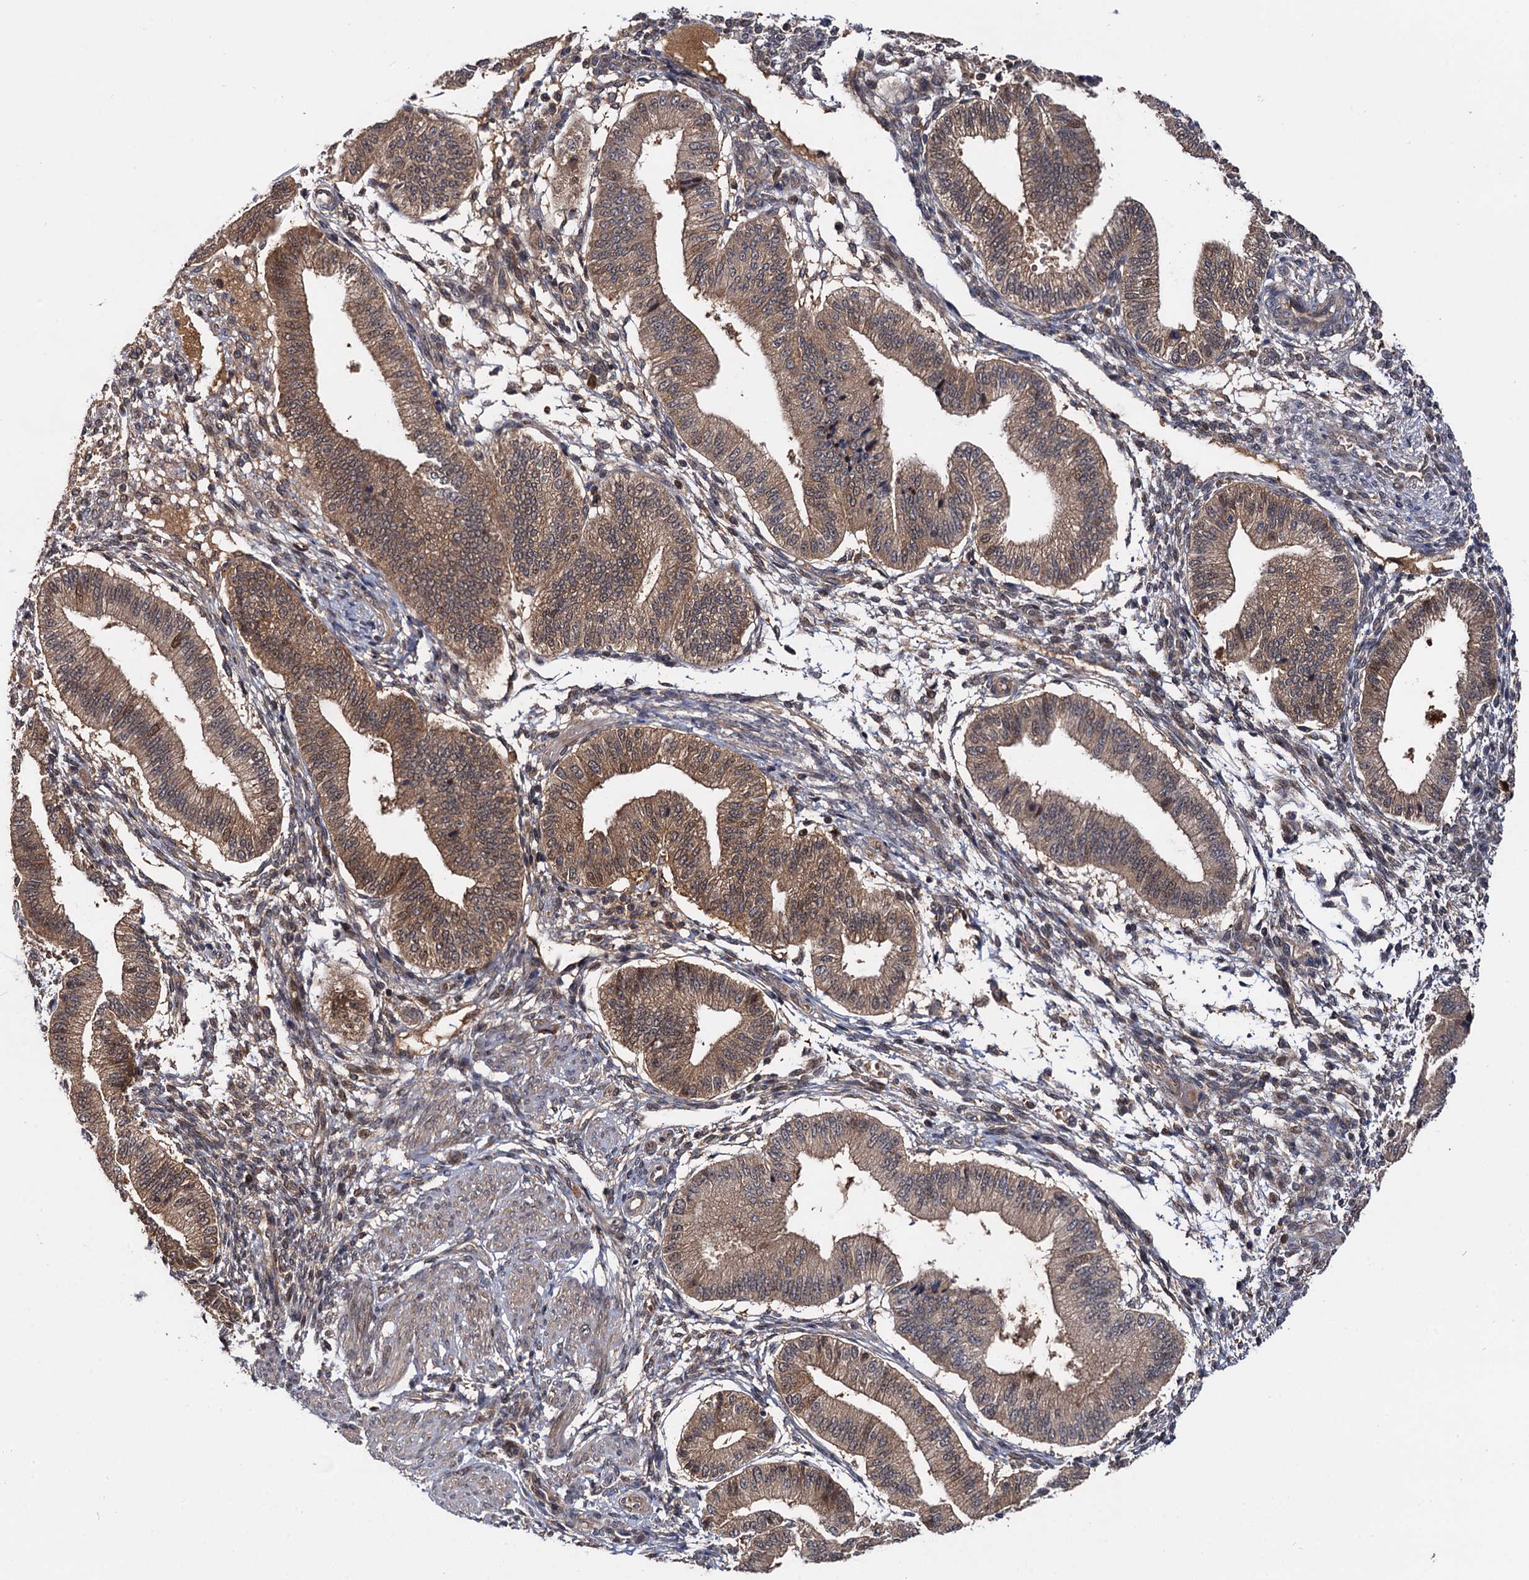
{"staining": {"intensity": "moderate", "quantity": "25%-75%", "location": "cytoplasmic/membranous"}, "tissue": "endometrium", "cell_type": "Cells in endometrial stroma", "image_type": "normal", "snomed": [{"axis": "morphology", "description": "Normal tissue, NOS"}, {"axis": "topography", "description": "Endometrium"}], "caption": "A high-resolution micrograph shows immunohistochemistry staining of normal endometrium, which displays moderate cytoplasmic/membranous staining in about 25%-75% of cells in endometrial stroma. (IHC, brightfield microscopy, high magnification).", "gene": "SELENOP", "patient": {"sex": "female", "age": 39}}